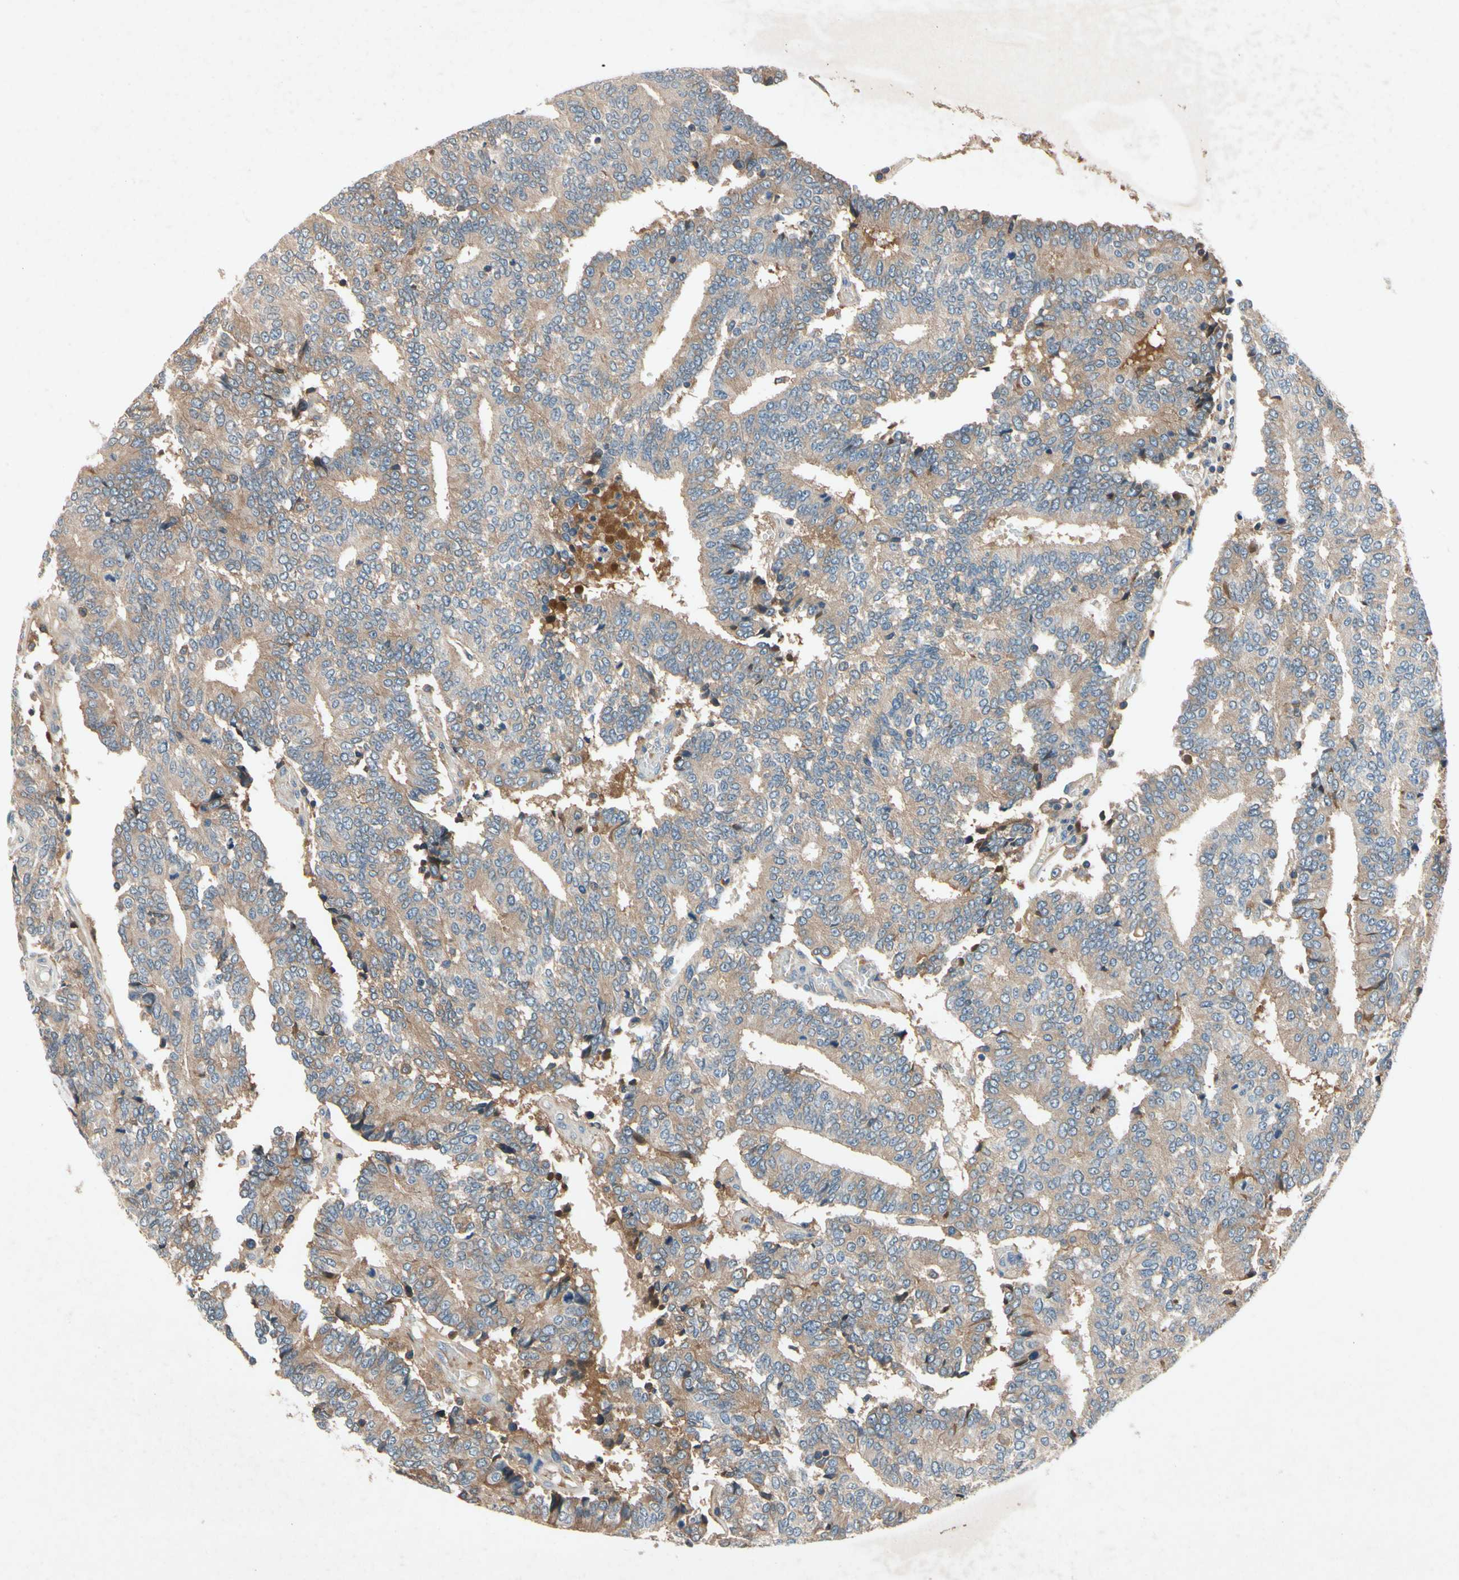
{"staining": {"intensity": "weak", "quantity": ">75%", "location": "cytoplasmic/membranous"}, "tissue": "prostate cancer", "cell_type": "Tumor cells", "image_type": "cancer", "snomed": [{"axis": "morphology", "description": "Adenocarcinoma, High grade"}, {"axis": "topography", "description": "Prostate"}], "caption": "Immunohistochemical staining of prostate adenocarcinoma (high-grade) shows low levels of weak cytoplasmic/membranous protein positivity in about >75% of tumor cells.", "gene": "IL1RL1", "patient": {"sex": "male", "age": 55}}